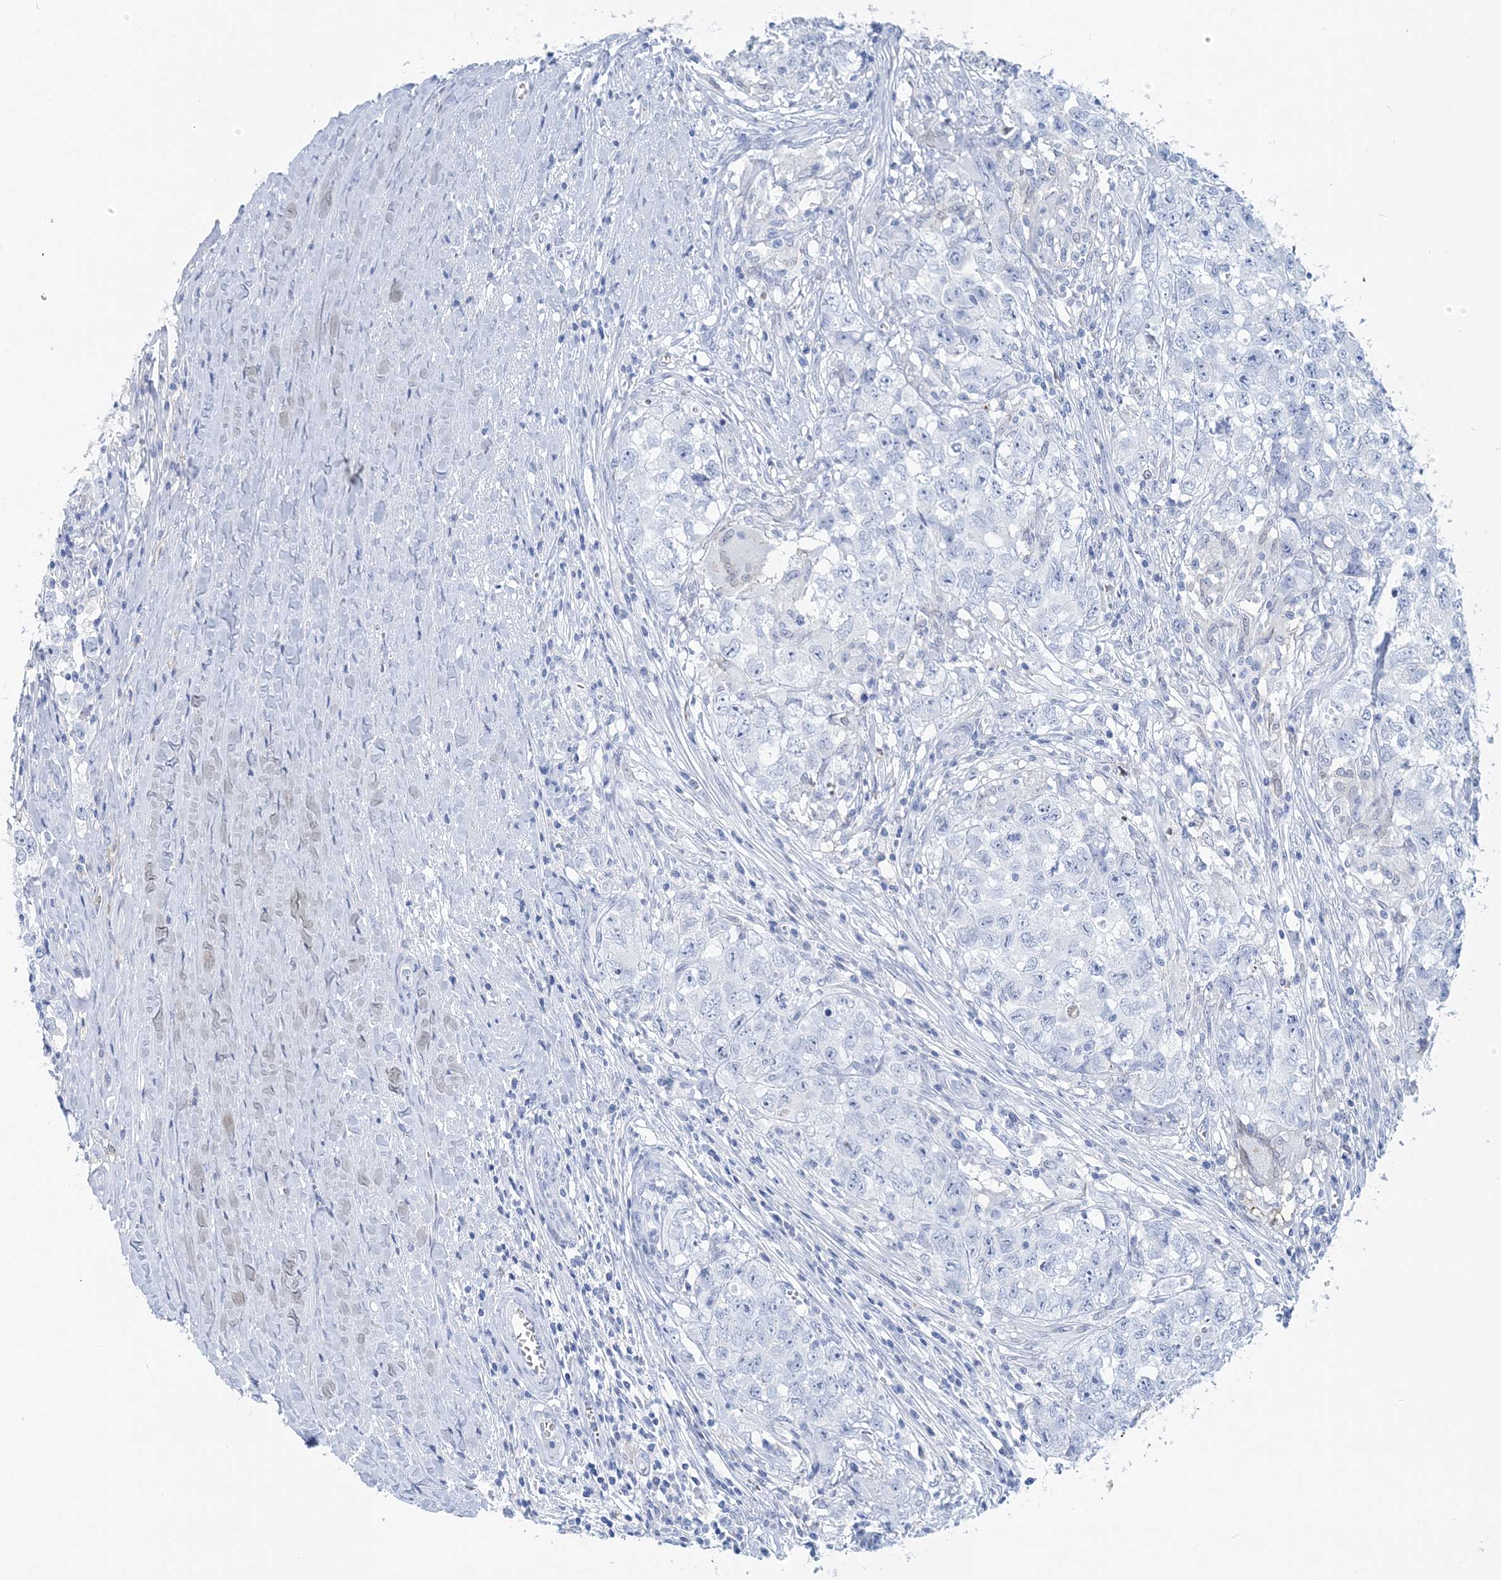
{"staining": {"intensity": "negative", "quantity": "none", "location": "none"}, "tissue": "testis cancer", "cell_type": "Tumor cells", "image_type": "cancer", "snomed": [{"axis": "morphology", "description": "Seminoma, NOS"}, {"axis": "morphology", "description": "Carcinoma, Embryonal, NOS"}, {"axis": "topography", "description": "Testis"}], "caption": "Immunohistochemical staining of testis cancer (seminoma) reveals no significant positivity in tumor cells.", "gene": "NKX6-1", "patient": {"sex": "male", "age": 43}}